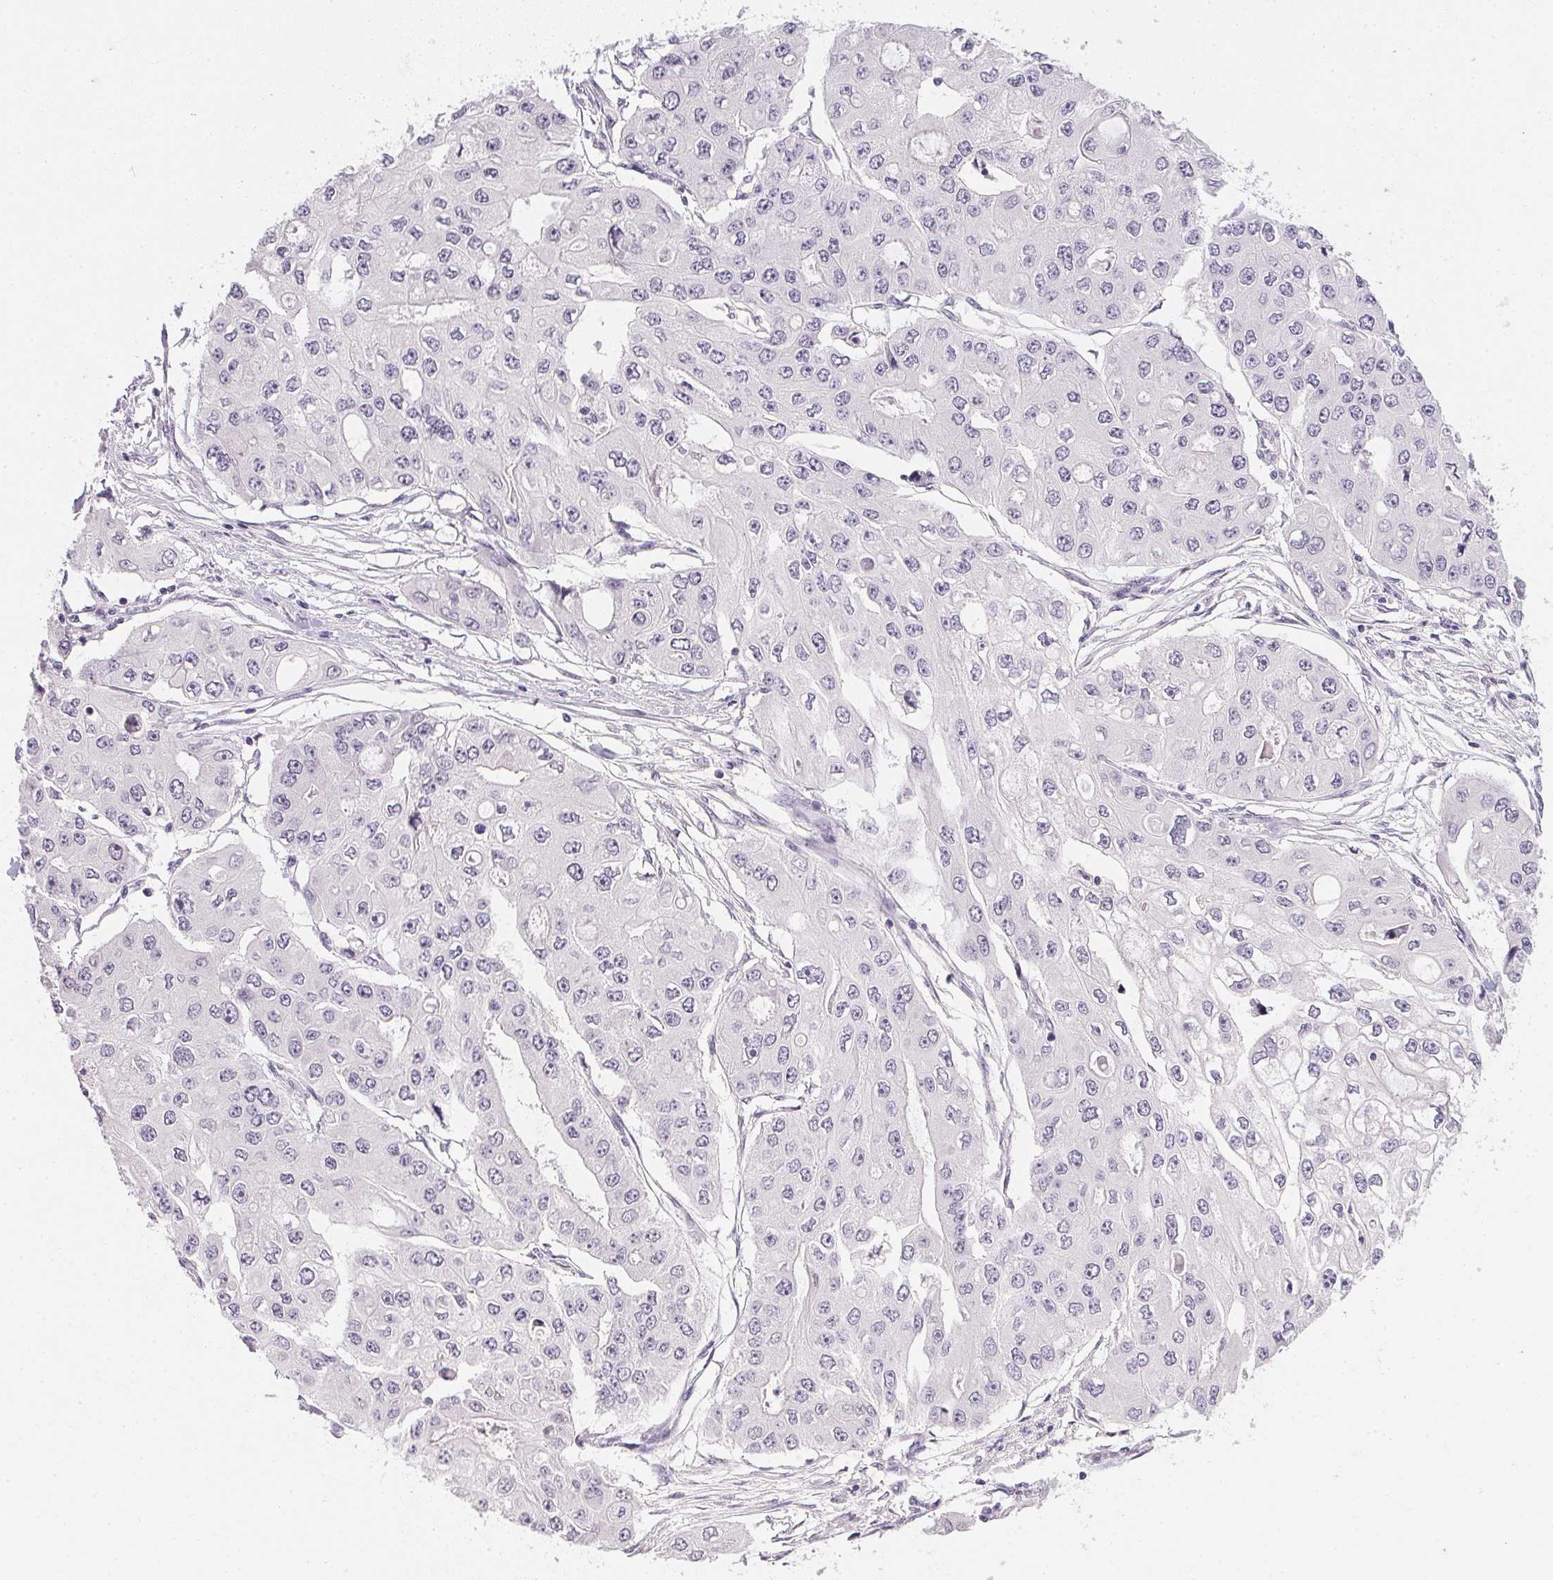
{"staining": {"intensity": "negative", "quantity": "none", "location": "none"}, "tissue": "ovarian cancer", "cell_type": "Tumor cells", "image_type": "cancer", "snomed": [{"axis": "morphology", "description": "Cystadenocarcinoma, serous, NOS"}, {"axis": "topography", "description": "Ovary"}], "caption": "Immunohistochemical staining of human serous cystadenocarcinoma (ovarian) demonstrates no significant expression in tumor cells.", "gene": "PPY", "patient": {"sex": "female", "age": 56}}